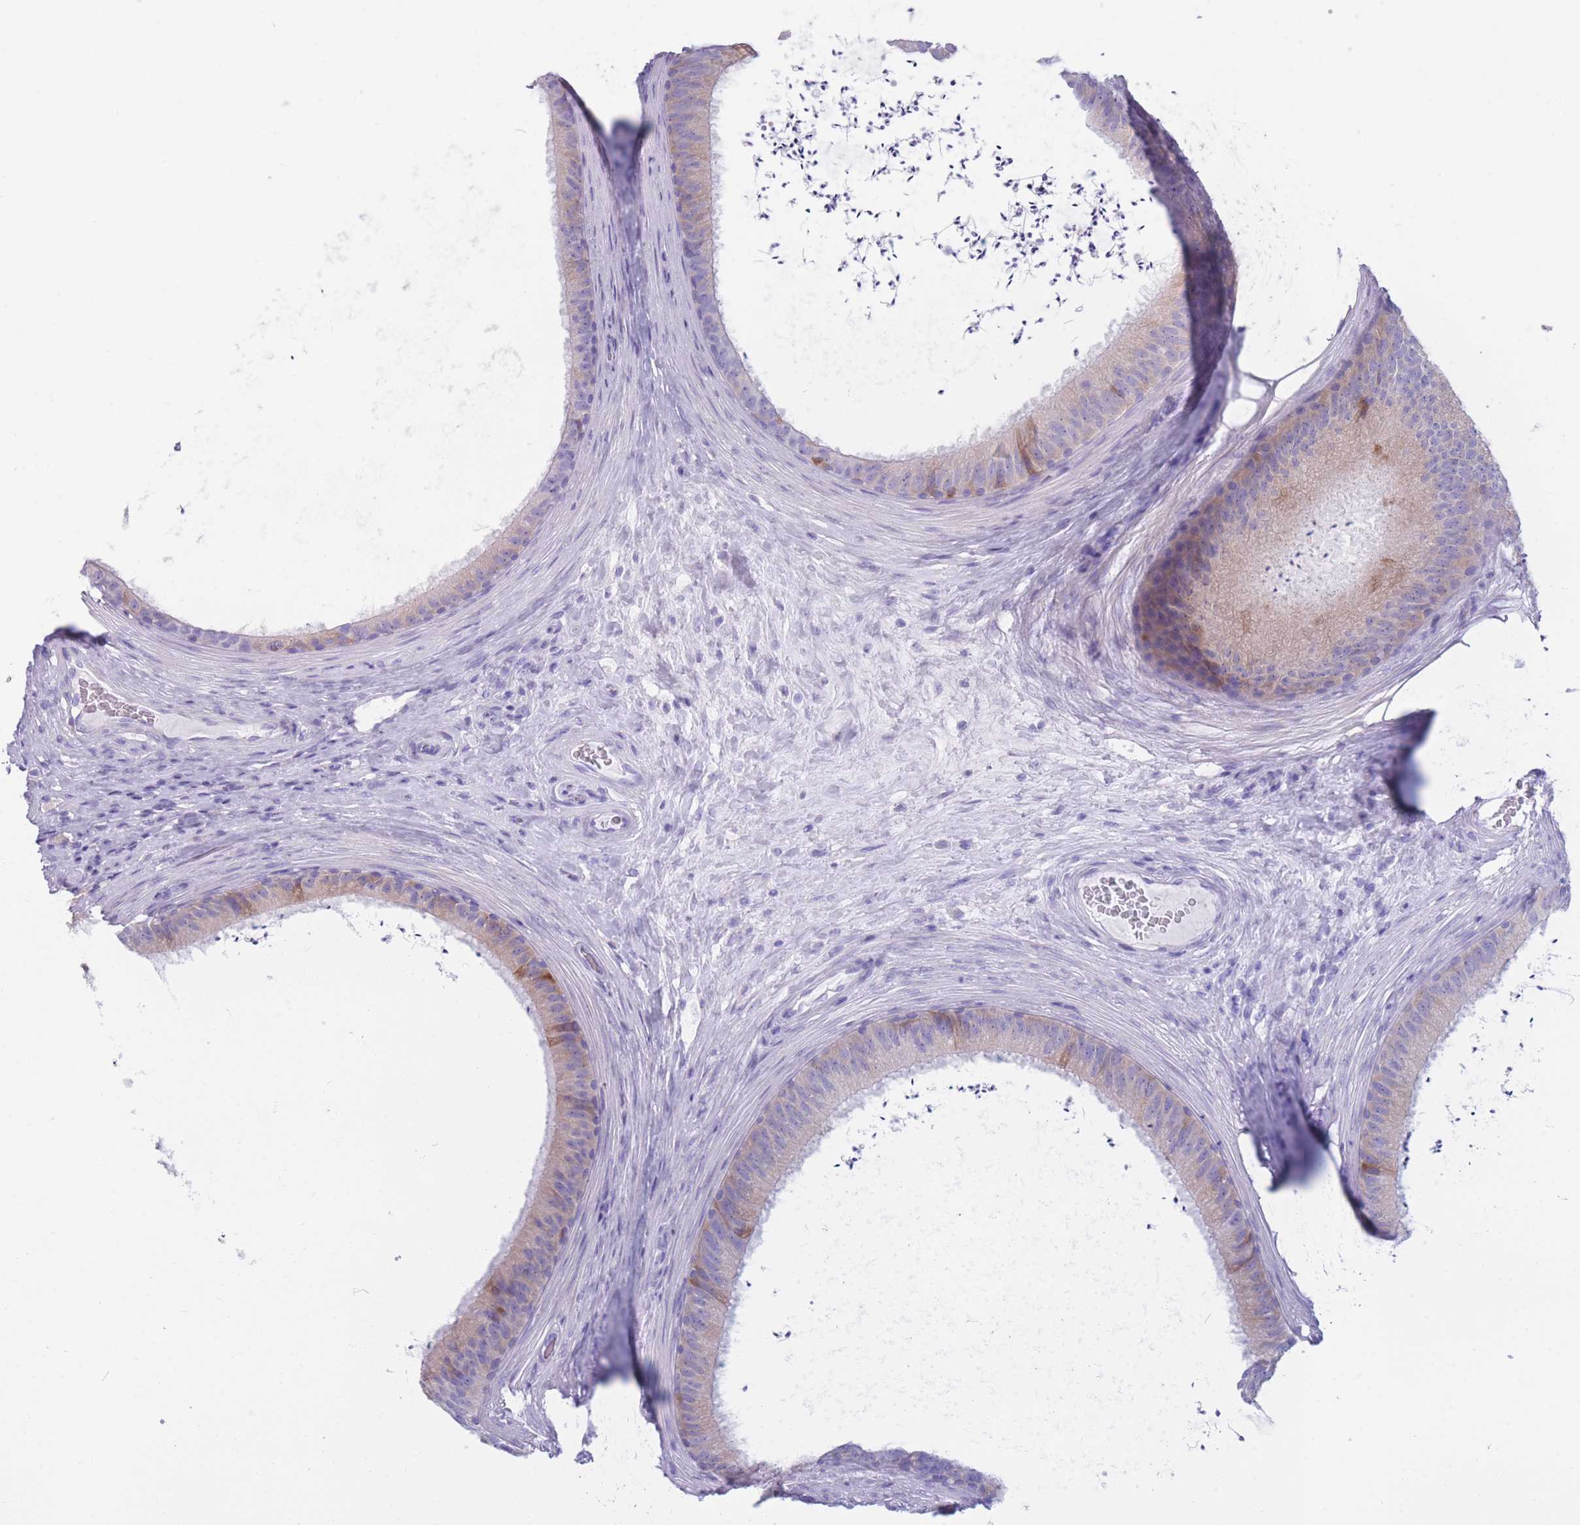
{"staining": {"intensity": "moderate", "quantity": "<25%", "location": "cytoplasmic/membranous"}, "tissue": "epididymis", "cell_type": "Glandular cells", "image_type": "normal", "snomed": [{"axis": "morphology", "description": "Normal tissue, NOS"}, {"axis": "topography", "description": "Testis"}, {"axis": "topography", "description": "Epididymis"}], "caption": "IHC micrograph of normal epididymis: epididymis stained using immunohistochemistry (IHC) exhibits low levels of moderate protein expression localized specifically in the cytoplasmic/membranous of glandular cells, appearing as a cytoplasmic/membranous brown color.", "gene": "COL27A1", "patient": {"sex": "male", "age": 41}}